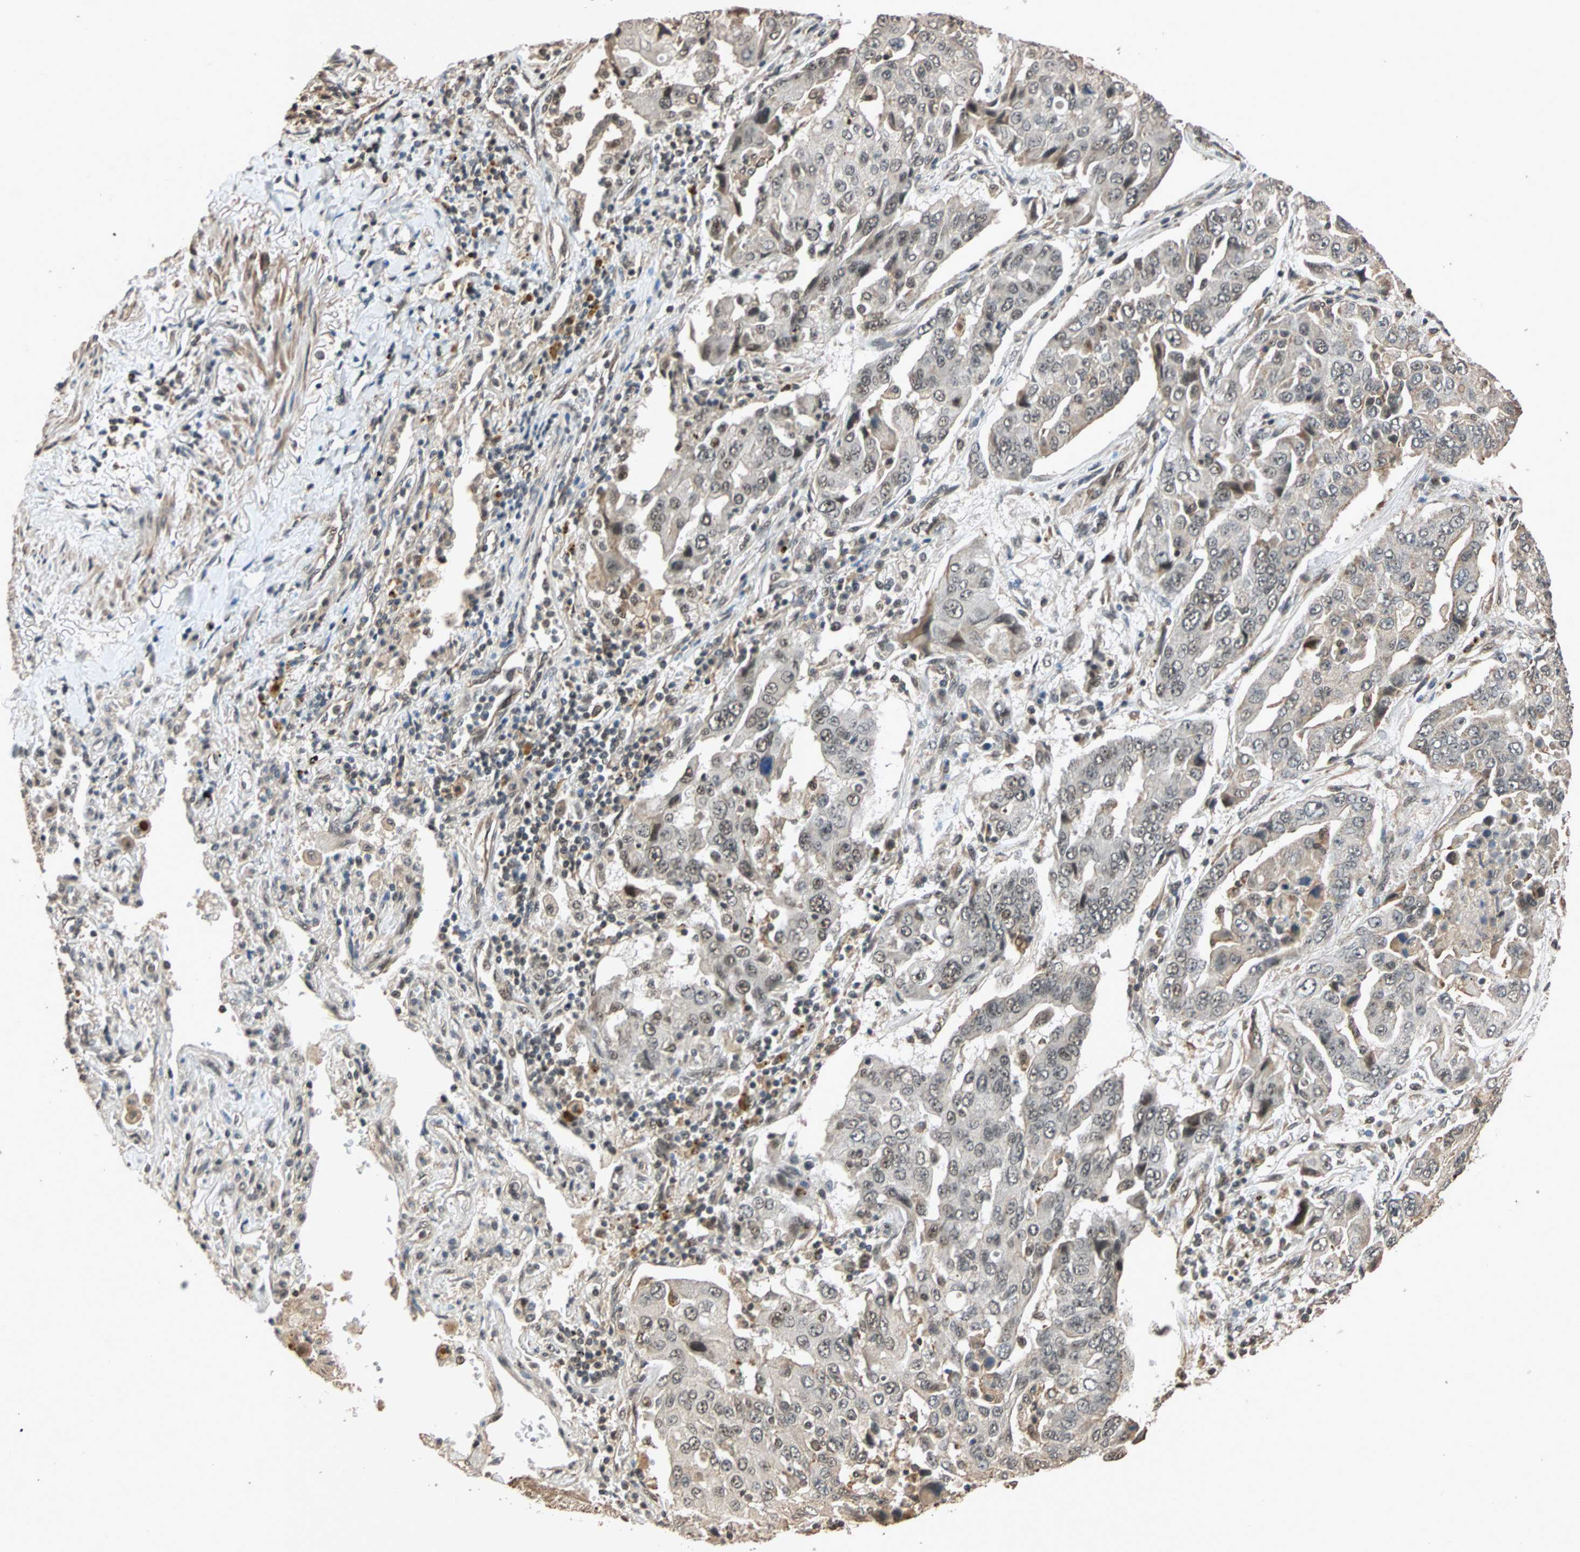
{"staining": {"intensity": "weak", "quantity": "25%-75%", "location": "cytoplasmic/membranous,nuclear"}, "tissue": "lung cancer", "cell_type": "Tumor cells", "image_type": "cancer", "snomed": [{"axis": "morphology", "description": "Adenocarcinoma, NOS"}, {"axis": "topography", "description": "Lung"}], "caption": "Immunohistochemistry photomicrograph of adenocarcinoma (lung) stained for a protein (brown), which demonstrates low levels of weak cytoplasmic/membranous and nuclear positivity in about 25%-75% of tumor cells.", "gene": "CDC5L", "patient": {"sex": "female", "age": 65}}